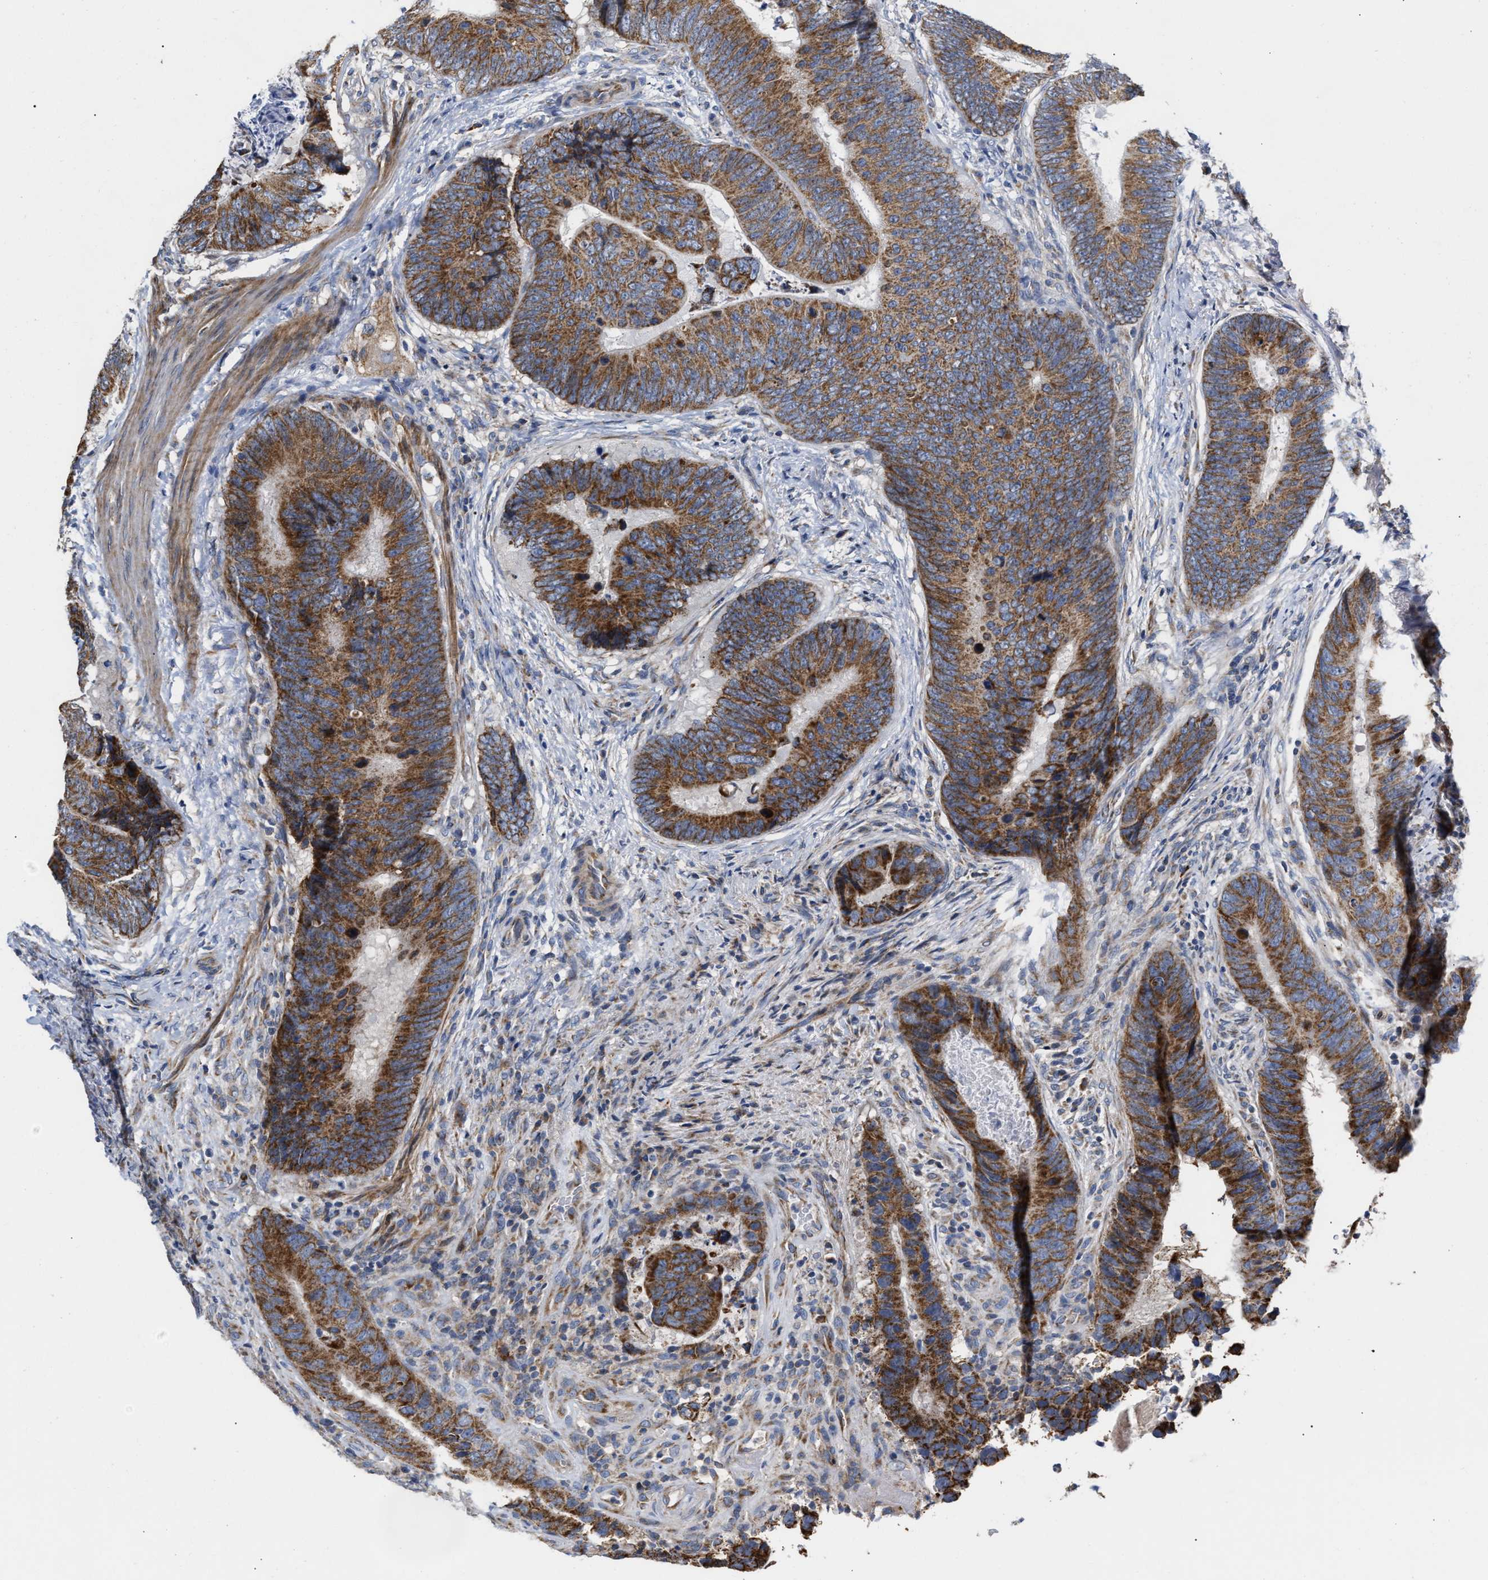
{"staining": {"intensity": "strong", "quantity": ">75%", "location": "cytoplasmic/membranous"}, "tissue": "colorectal cancer", "cell_type": "Tumor cells", "image_type": "cancer", "snomed": [{"axis": "morphology", "description": "Adenocarcinoma, NOS"}, {"axis": "topography", "description": "Colon"}], "caption": "Immunohistochemistry (IHC) (DAB (3,3'-diaminobenzidine)) staining of colorectal adenocarcinoma displays strong cytoplasmic/membranous protein expression in about >75% of tumor cells.", "gene": "MALSU1", "patient": {"sex": "male", "age": 56}}